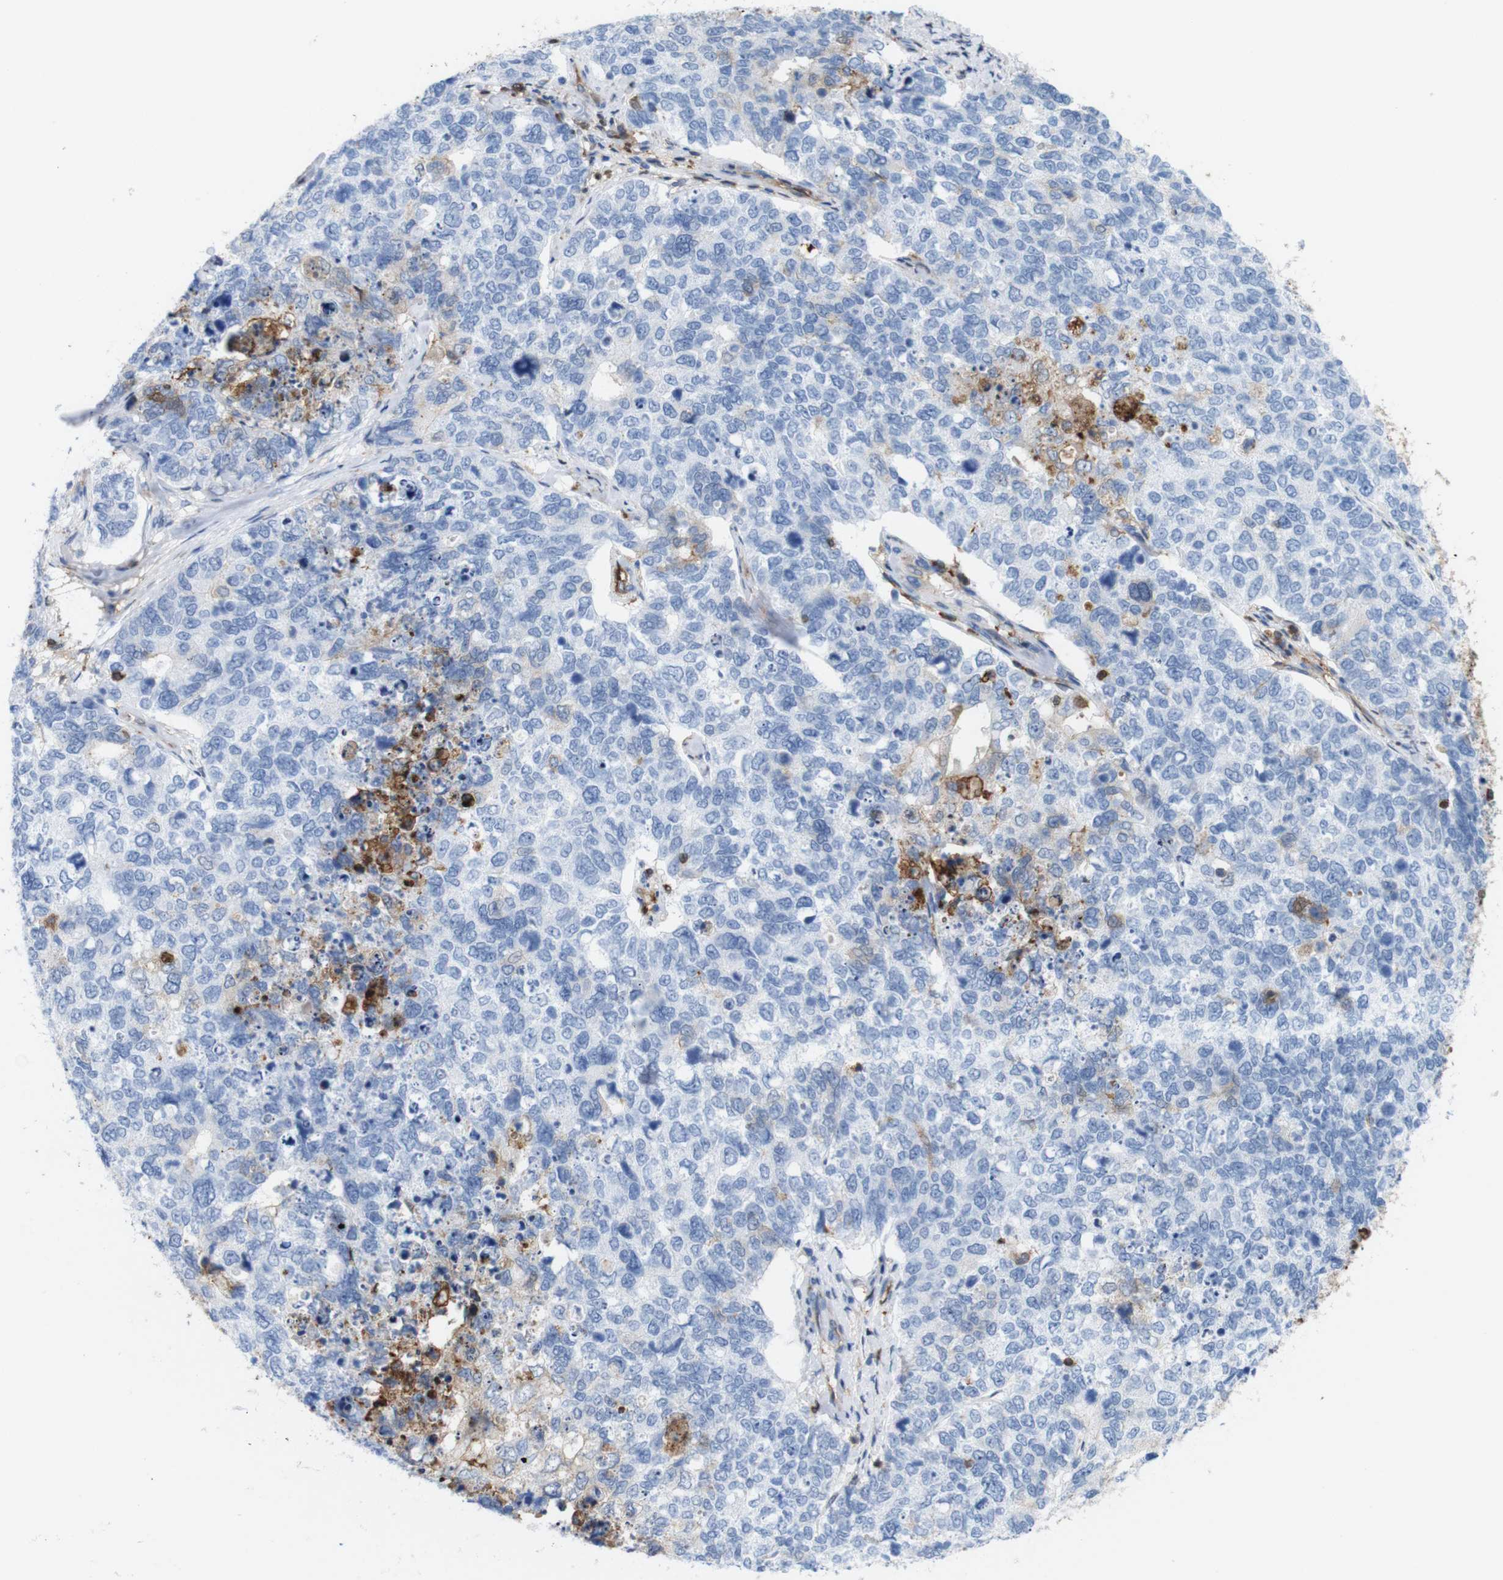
{"staining": {"intensity": "negative", "quantity": "none", "location": "none"}, "tissue": "cervical cancer", "cell_type": "Tumor cells", "image_type": "cancer", "snomed": [{"axis": "morphology", "description": "Squamous cell carcinoma, NOS"}, {"axis": "topography", "description": "Cervix"}], "caption": "DAB immunohistochemical staining of human cervical cancer exhibits no significant expression in tumor cells. Nuclei are stained in blue.", "gene": "ANXA1", "patient": {"sex": "female", "age": 63}}